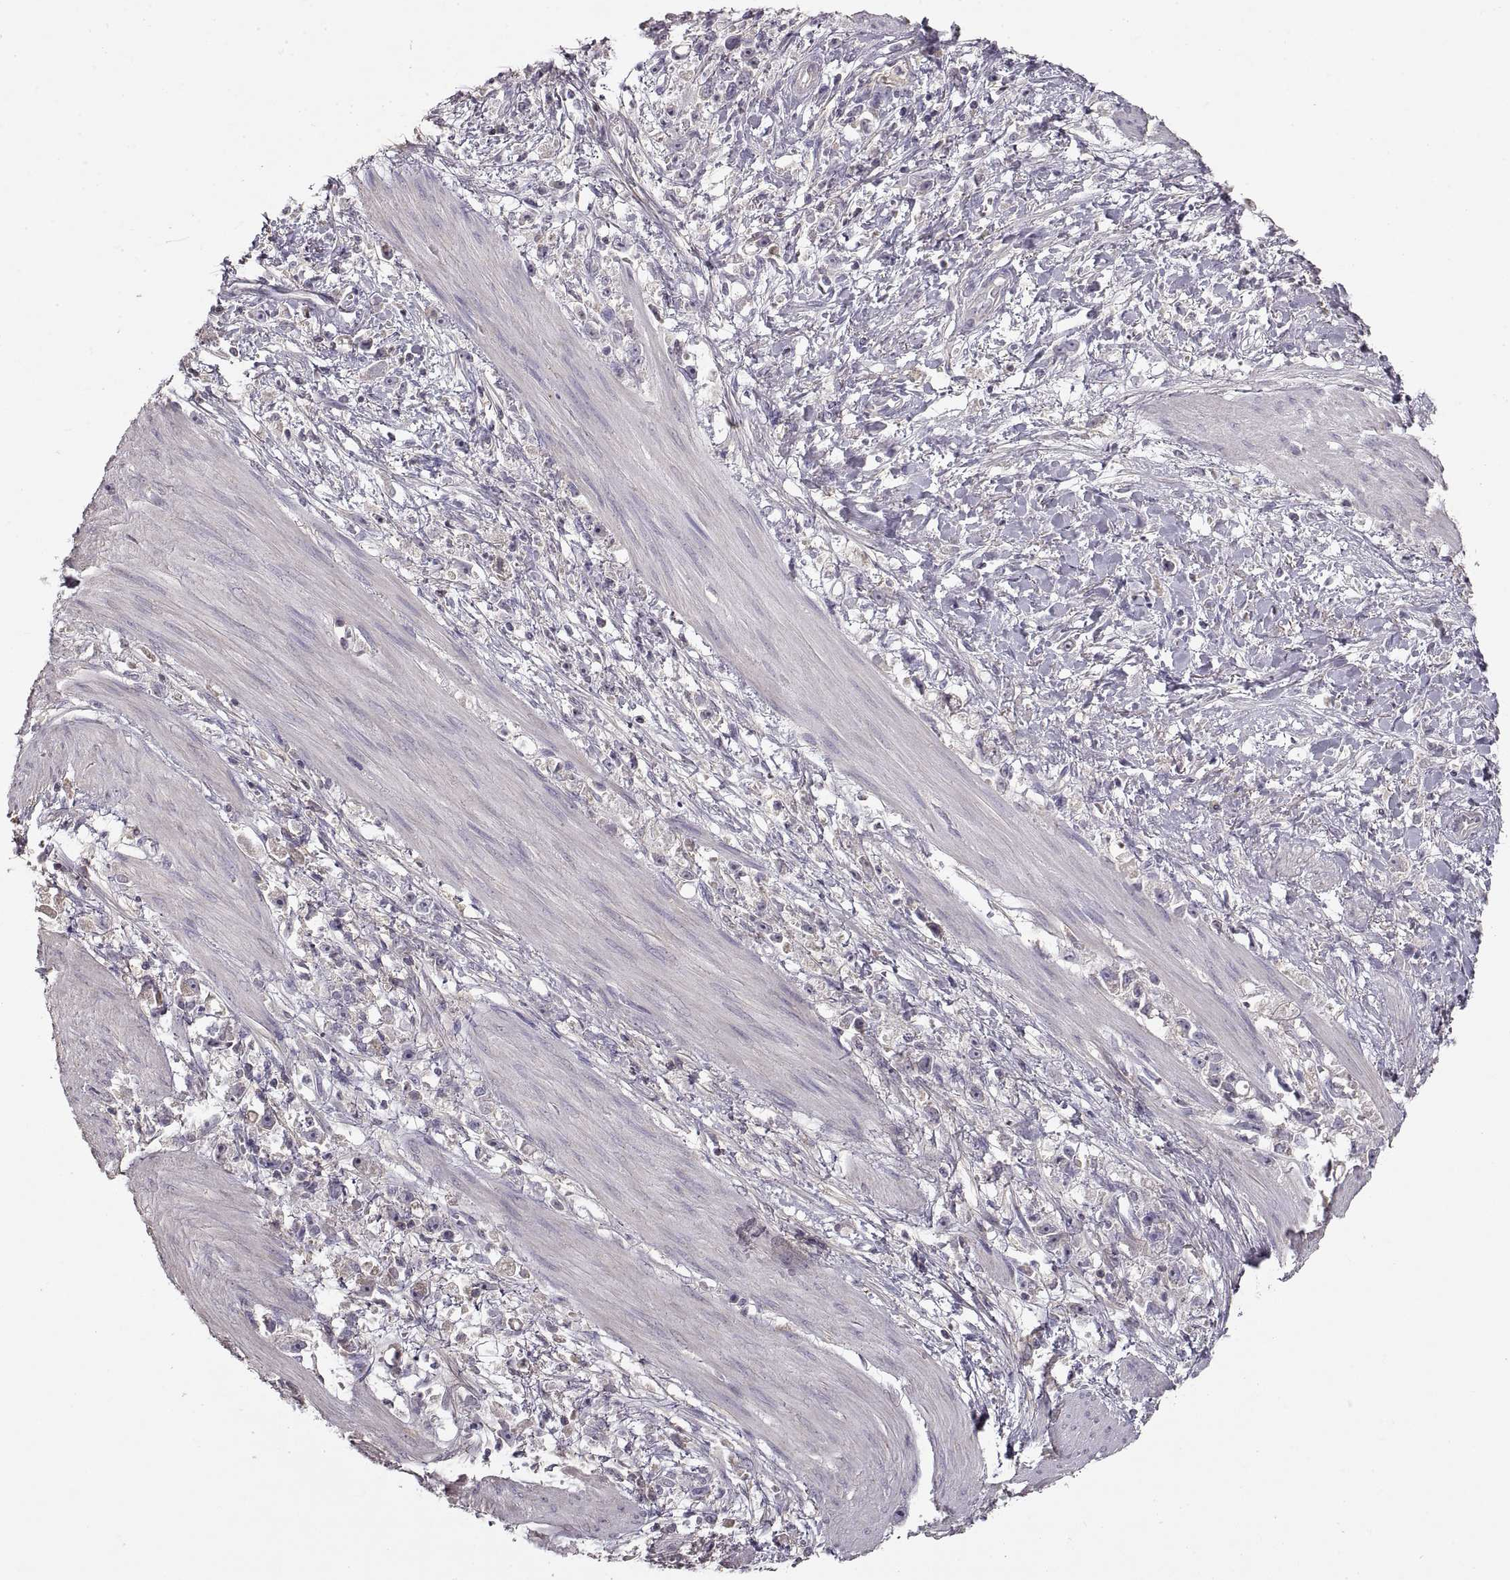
{"staining": {"intensity": "negative", "quantity": "none", "location": "none"}, "tissue": "stomach cancer", "cell_type": "Tumor cells", "image_type": "cancer", "snomed": [{"axis": "morphology", "description": "Adenocarcinoma, NOS"}, {"axis": "topography", "description": "Stomach"}], "caption": "The IHC micrograph has no significant positivity in tumor cells of stomach adenocarcinoma tissue.", "gene": "ADAM11", "patient": {"sex": "female", "age": 59}}